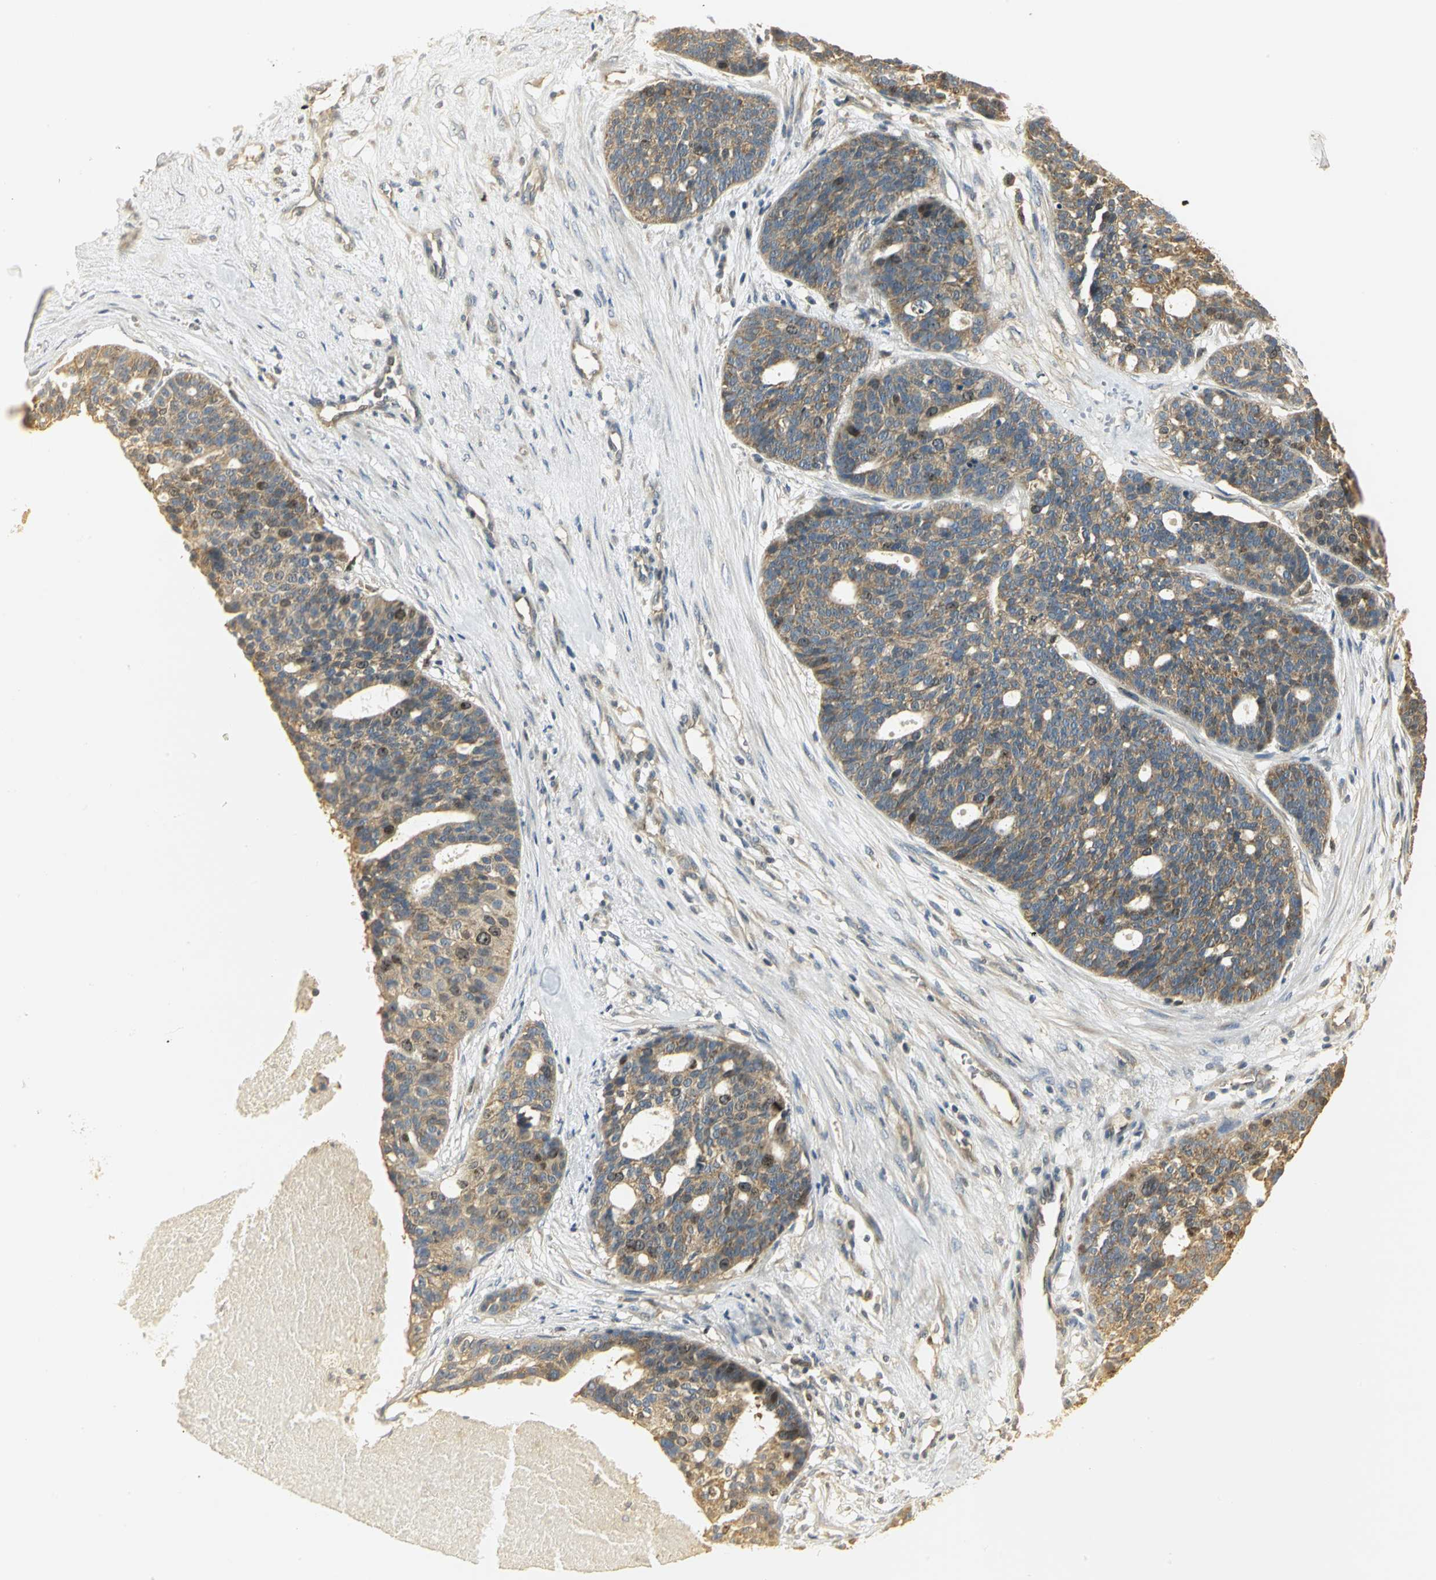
{"staining": {"intensity": "moderate", "quantity": ">75%", "location": "cytoplasmic/membranous"}, "tissue": "ovarian cancer", "cell_type": "Tumor cells", "image_type": "cancer", "snomed": [{"axis": "morphology", "description": "Cystadenocarcinoma, serous, NOS"}, {"axis": "topography", "description": "Ovary"}], "caption": "Immunohistochemistry (DAB (3,3'-diaminobenzidine)) staining of serous cystadenocarcinoma (ovarian) shows moderate cytoplasmic/membranous protein staining in approximately >75% of tumor cells.", "gene": "RARS1", "patient": {"sex": "female", "age": 59}}